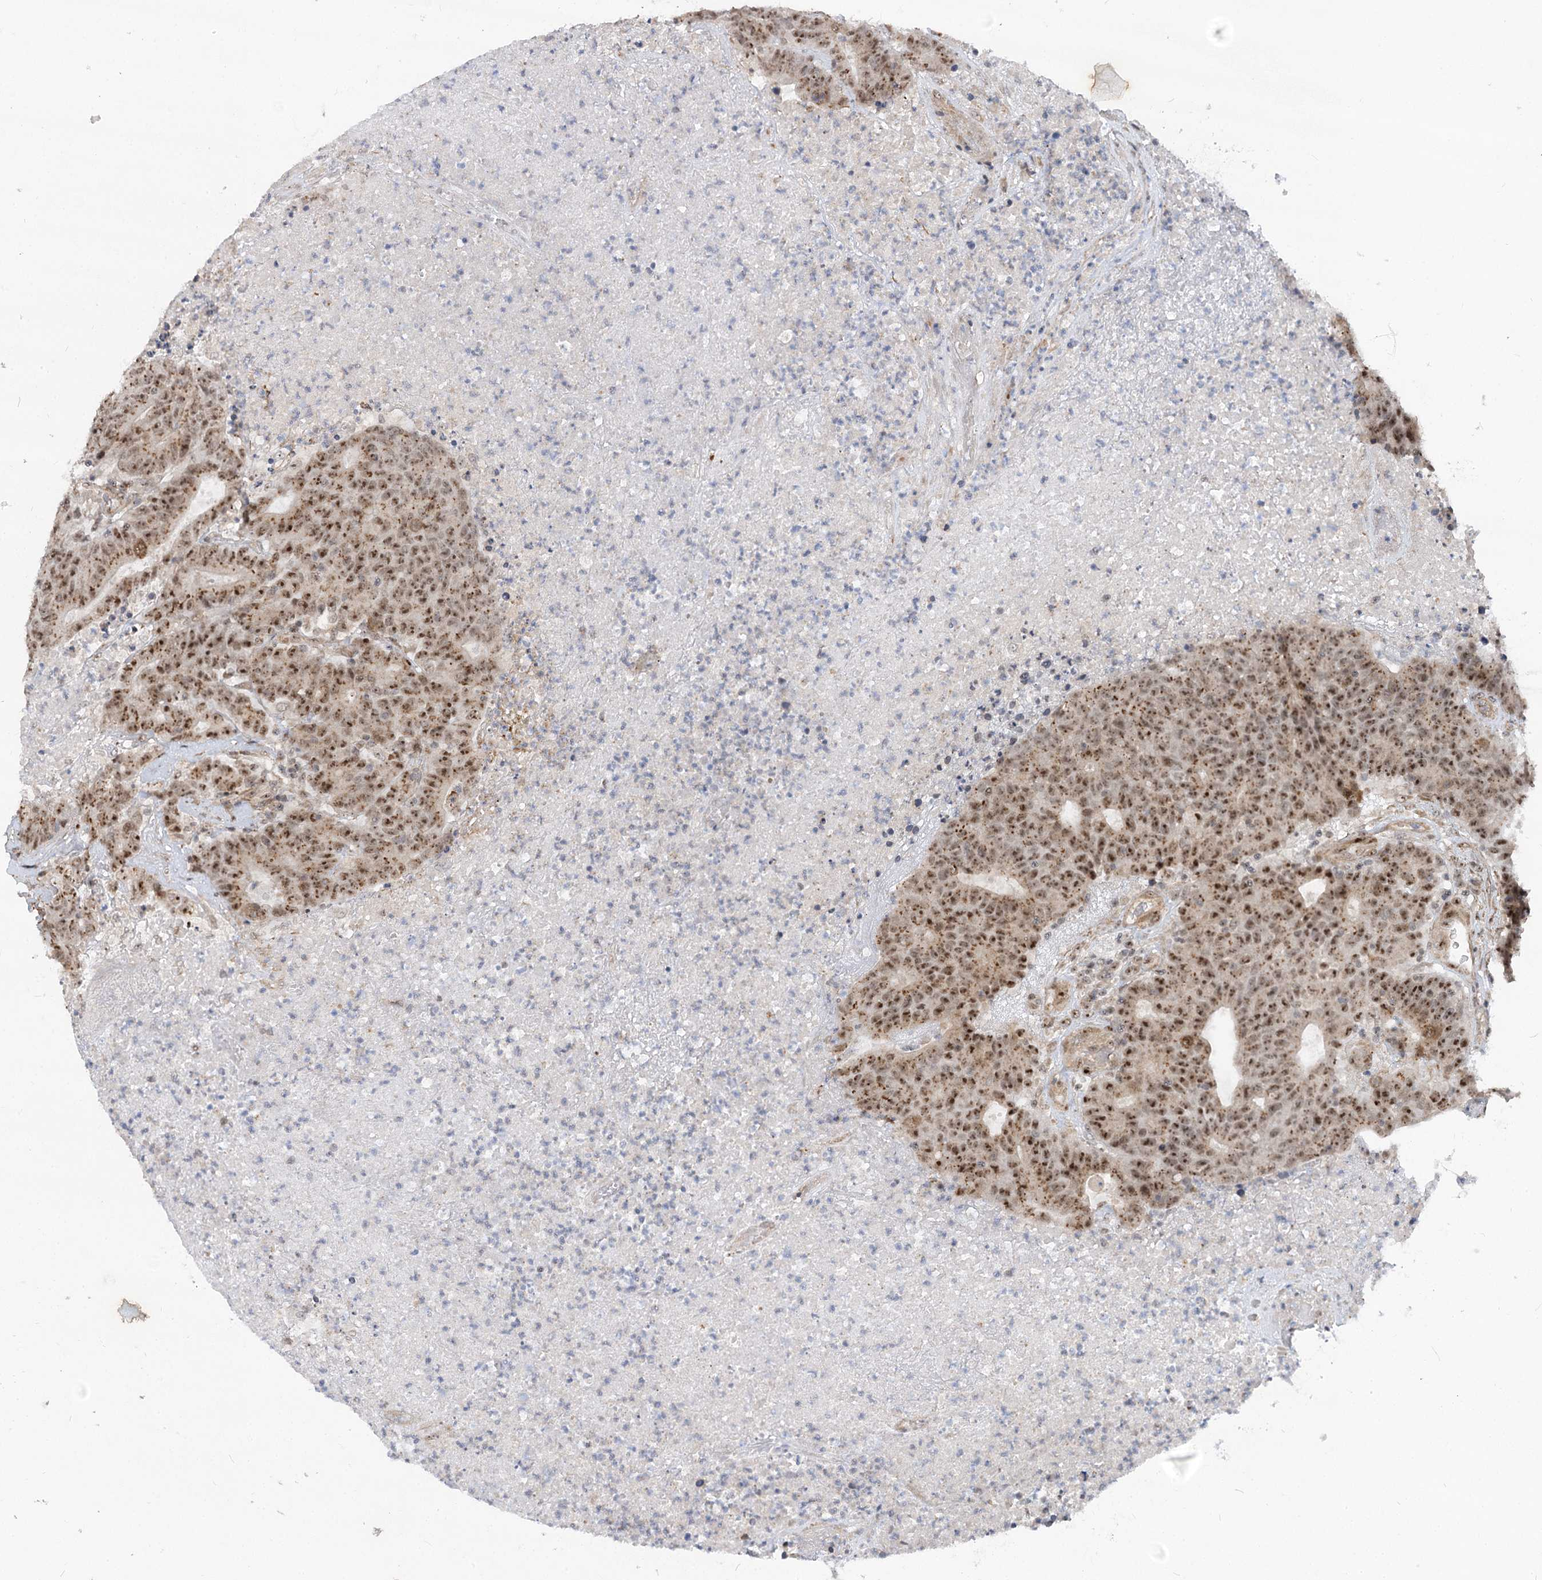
{"staining": {"intensity": "moderate", "quantity": ">75%", "location": "cytoplasmic/membranous,nuclear"}, "tissue": "colorectal cancer", "cell_type": "Tumor cells", "image_type": "cancer", "snomed": [{"axis": "morphology", "description": "Adenocarcinoma, NOS"}, {"axis": "topography", "description": "Colon"}], "caption": "Adenocarcinoma (colorectal) stained with immunohistochemistry (IHC) shows moderate cytoplasmic/membranous and nuclear expression in about >75% of tumor cells.", "gene": "GNL3L", "patient": {"sex": "female", "age": 75}}